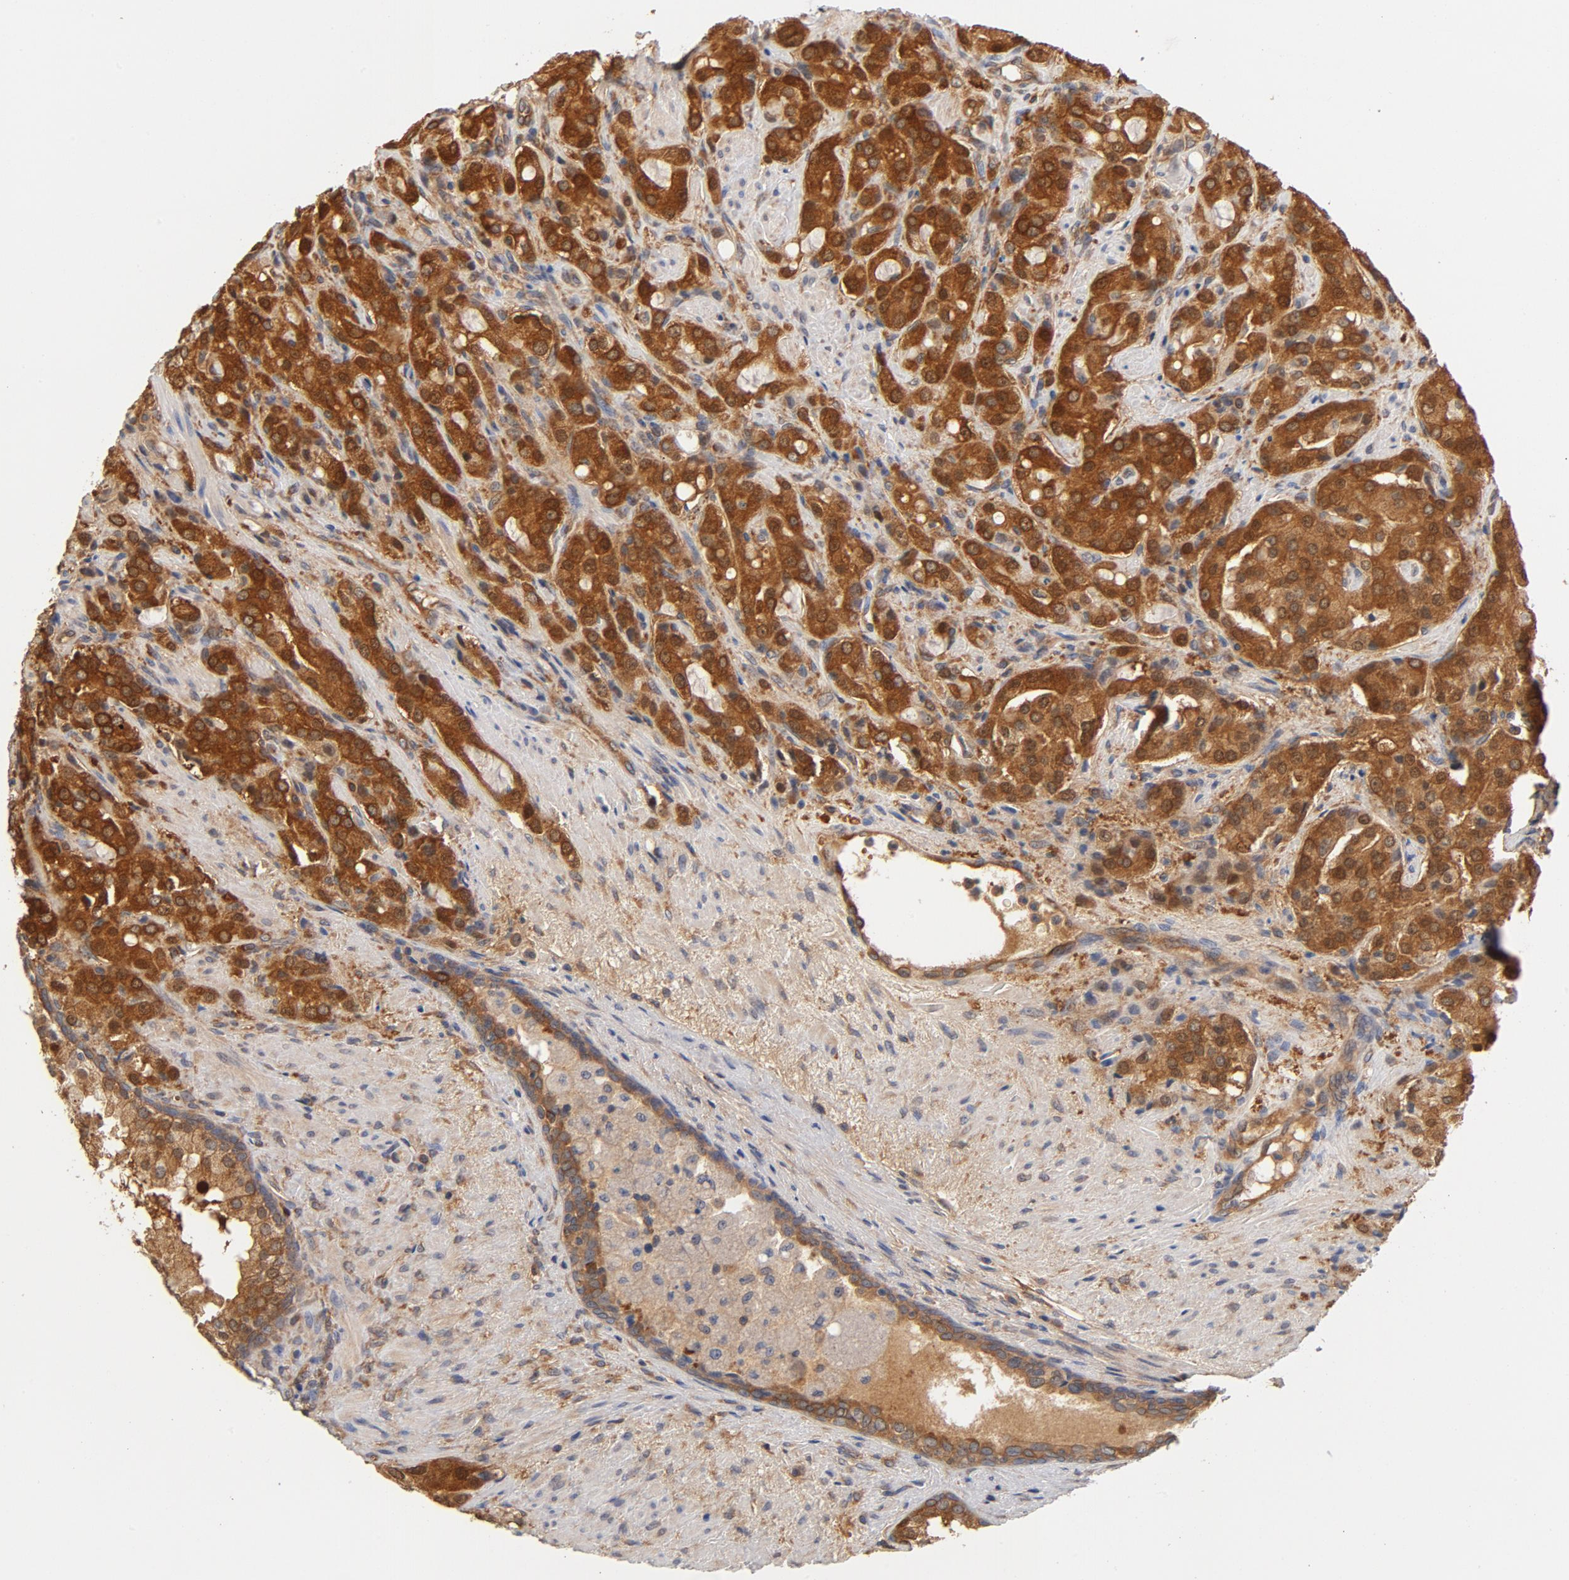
{"staining": {"intensity": "strong", "quantity": ">75%", "location": "cytoplasmic/membranous"}, "tissue": "prostate cancer", "cell_type": "Tumor cells", "image_type": "cancer", "snomed": [{"axis": "morphology", "description": "Adenocarcinoma, High grade"}, {"axis": "topography", "description": "Prostate"}], "caption": "Immunohistochemistry of prostate cancer (adenocarcinoma (high-grade)) reveals high levels of strong cytoplasmic/membranous expression in about >75% of tumor cells.", "gene": "ASMTL", "patient": {"sex": "male", "age": 72}}